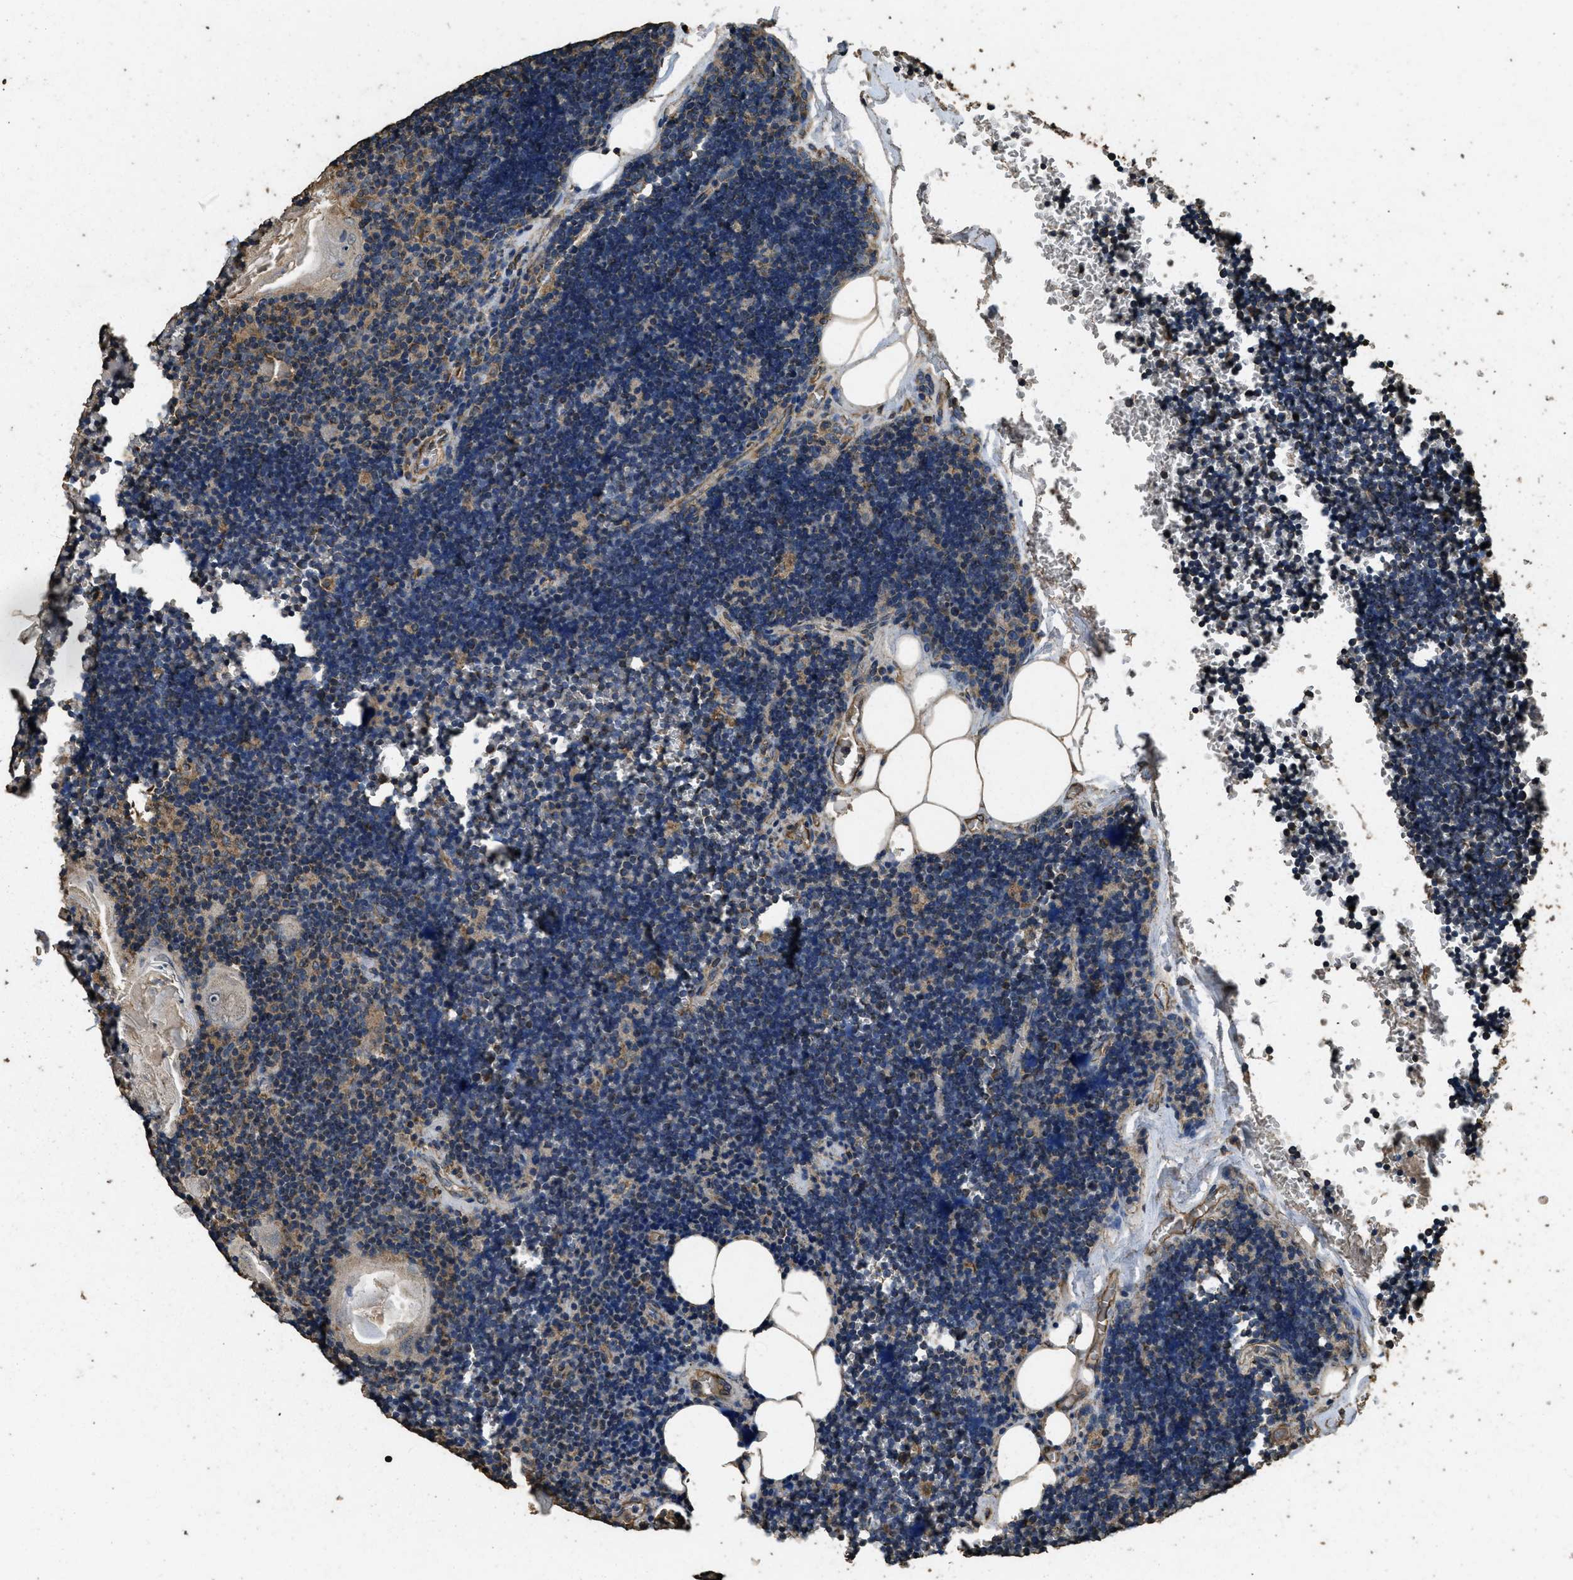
{"staining": {"intensity": "moderate", "quantity": ">75%", "location": "cytoplasmic/membranous"}, "tissue": "lymph node", "cell_type": "Germinal center cells", "image_type": "normal", "snomed": [{"axis": "morphology", "description": "Normal tissue, NOS"}, {"axis": "topography", "description": "Lymph node"}], "caption": "Moderate cytoplasmic/membranous protein positivity is present in about >75% of germinal center cells in lymph node. The staining was performed using DAB (3,3'-diaminobenzidine) to visualize the protein expression in brown, while the nuclei were stained in blue with hematoxylin (Magnification: 20x).", "gene": "CYRIA", "patient": {"sex": "male", "age": 33}}